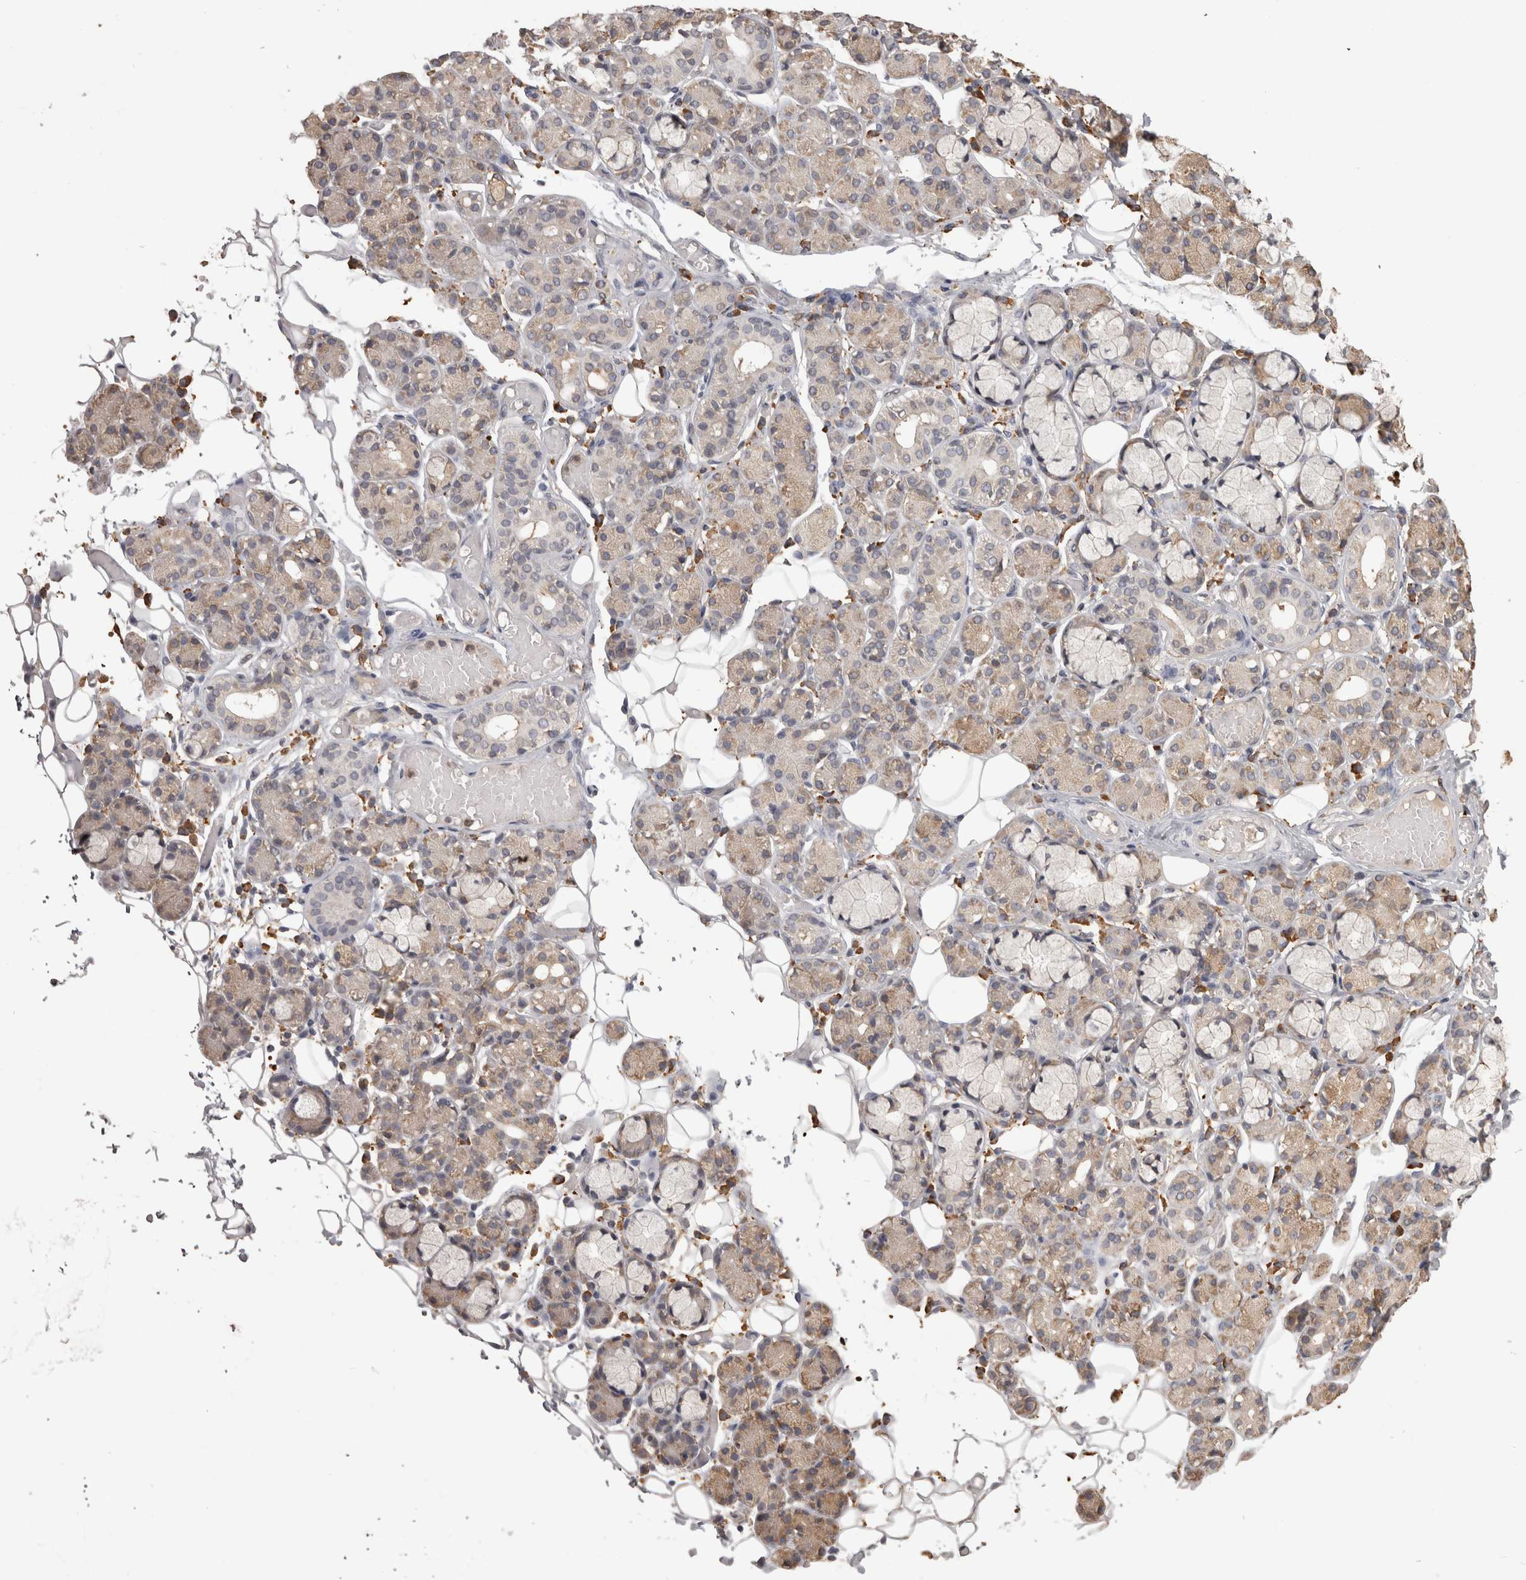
{"staining": {"intensity": "weak", "quantity": "<25%", "location": "cytoplasmic/membranous"}, "tissue": "salivary gland", "cell_type": "Glandular cells", "image_type": "normal", "snomed": [{"axis": "morphology", "description": "Normal tissue, NOS"}, {"axis": "topography", "description": "Salivary gland"}], "caption": "Salivary gland stained for a protein using immunohistochemistry displays no expression glandular cells.", "gene": "PON2", "patient": {"sex": "male", "age": 63}}